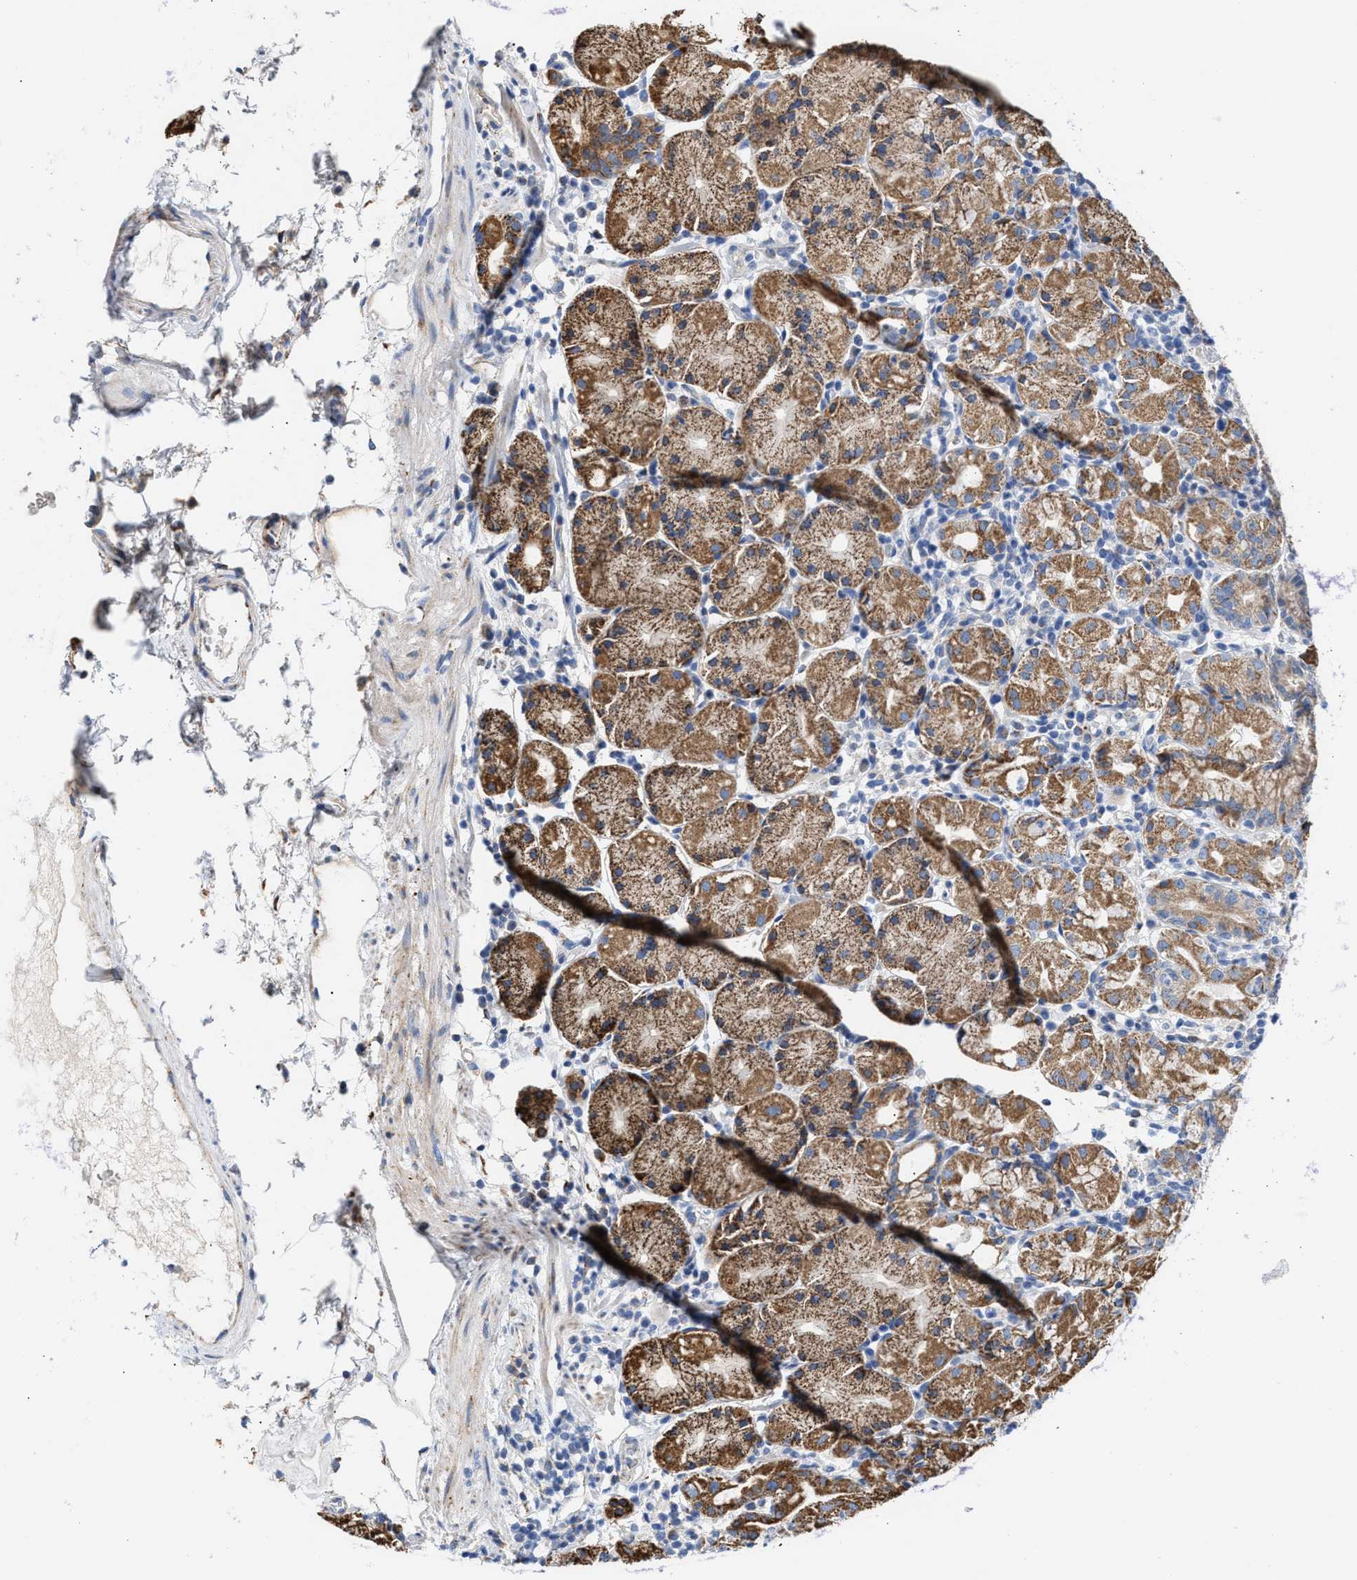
{"staining": {"intensity": "moderate", "quantity": ">75%", "location": "cytoplasmic/membranous"}, "tissue": "stomach", "cell_type": "Glandular cells", "image_type": "normal", "snomed": [{"axis": "morphology", "description": "Normal tissue, NOS"}, {"axis": "topography", "description": "Stomach"}, {"axis": "topography", "description": "Stomach, lower"}], "caption": "Immunohistochemistry (IHC) of benign human stomach exhibits medium levels of moderate cytoplasmic/membranous expression in about >75% of glandular cells. Using DAB (3,3'-diaminobenzidine) (brown) and hematoxylin (blue) stains, captured at high magnification using brightfield microscopy.", "gene": "JAG1", "patient": {"sex": "female", "age": 75}}